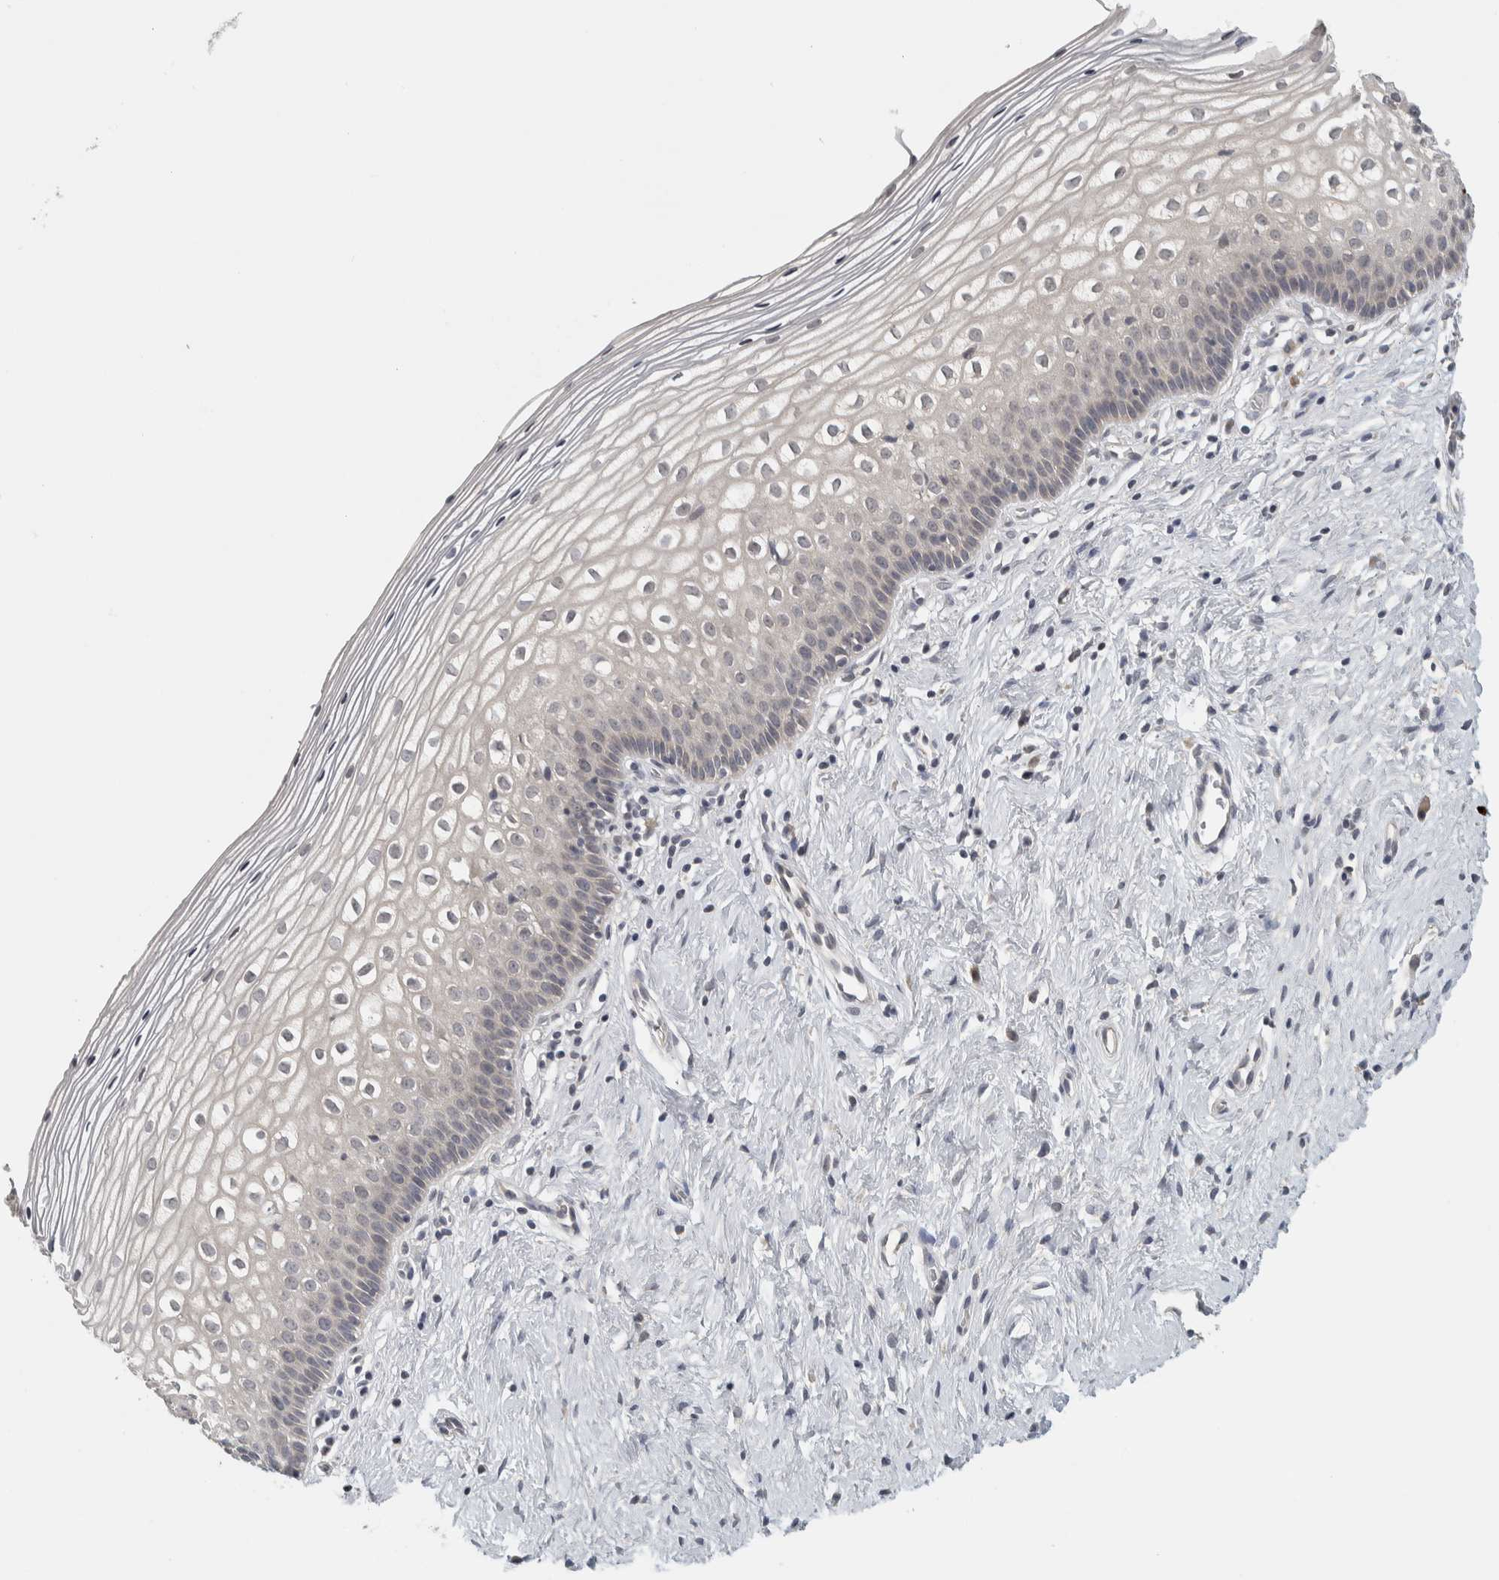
{"staining": {"intensity": "negative", "quantity": "none", "location": "none"}, "tissue": "cervix", "cell_type": "Squamous epithelial cells", "image_type": "normal", "snomed": [{"axis": "morphology", "description": "Normal tissue, NOS"}, {"axis": "topography", "description": "Cervix"}], "caption": "IHC micrograph of normal cervix stained for a protein (brown), which shows no positivity in squamous epithelial cells.", "gene": "AFP", "patient": {"sex": "female", "age": 27}}